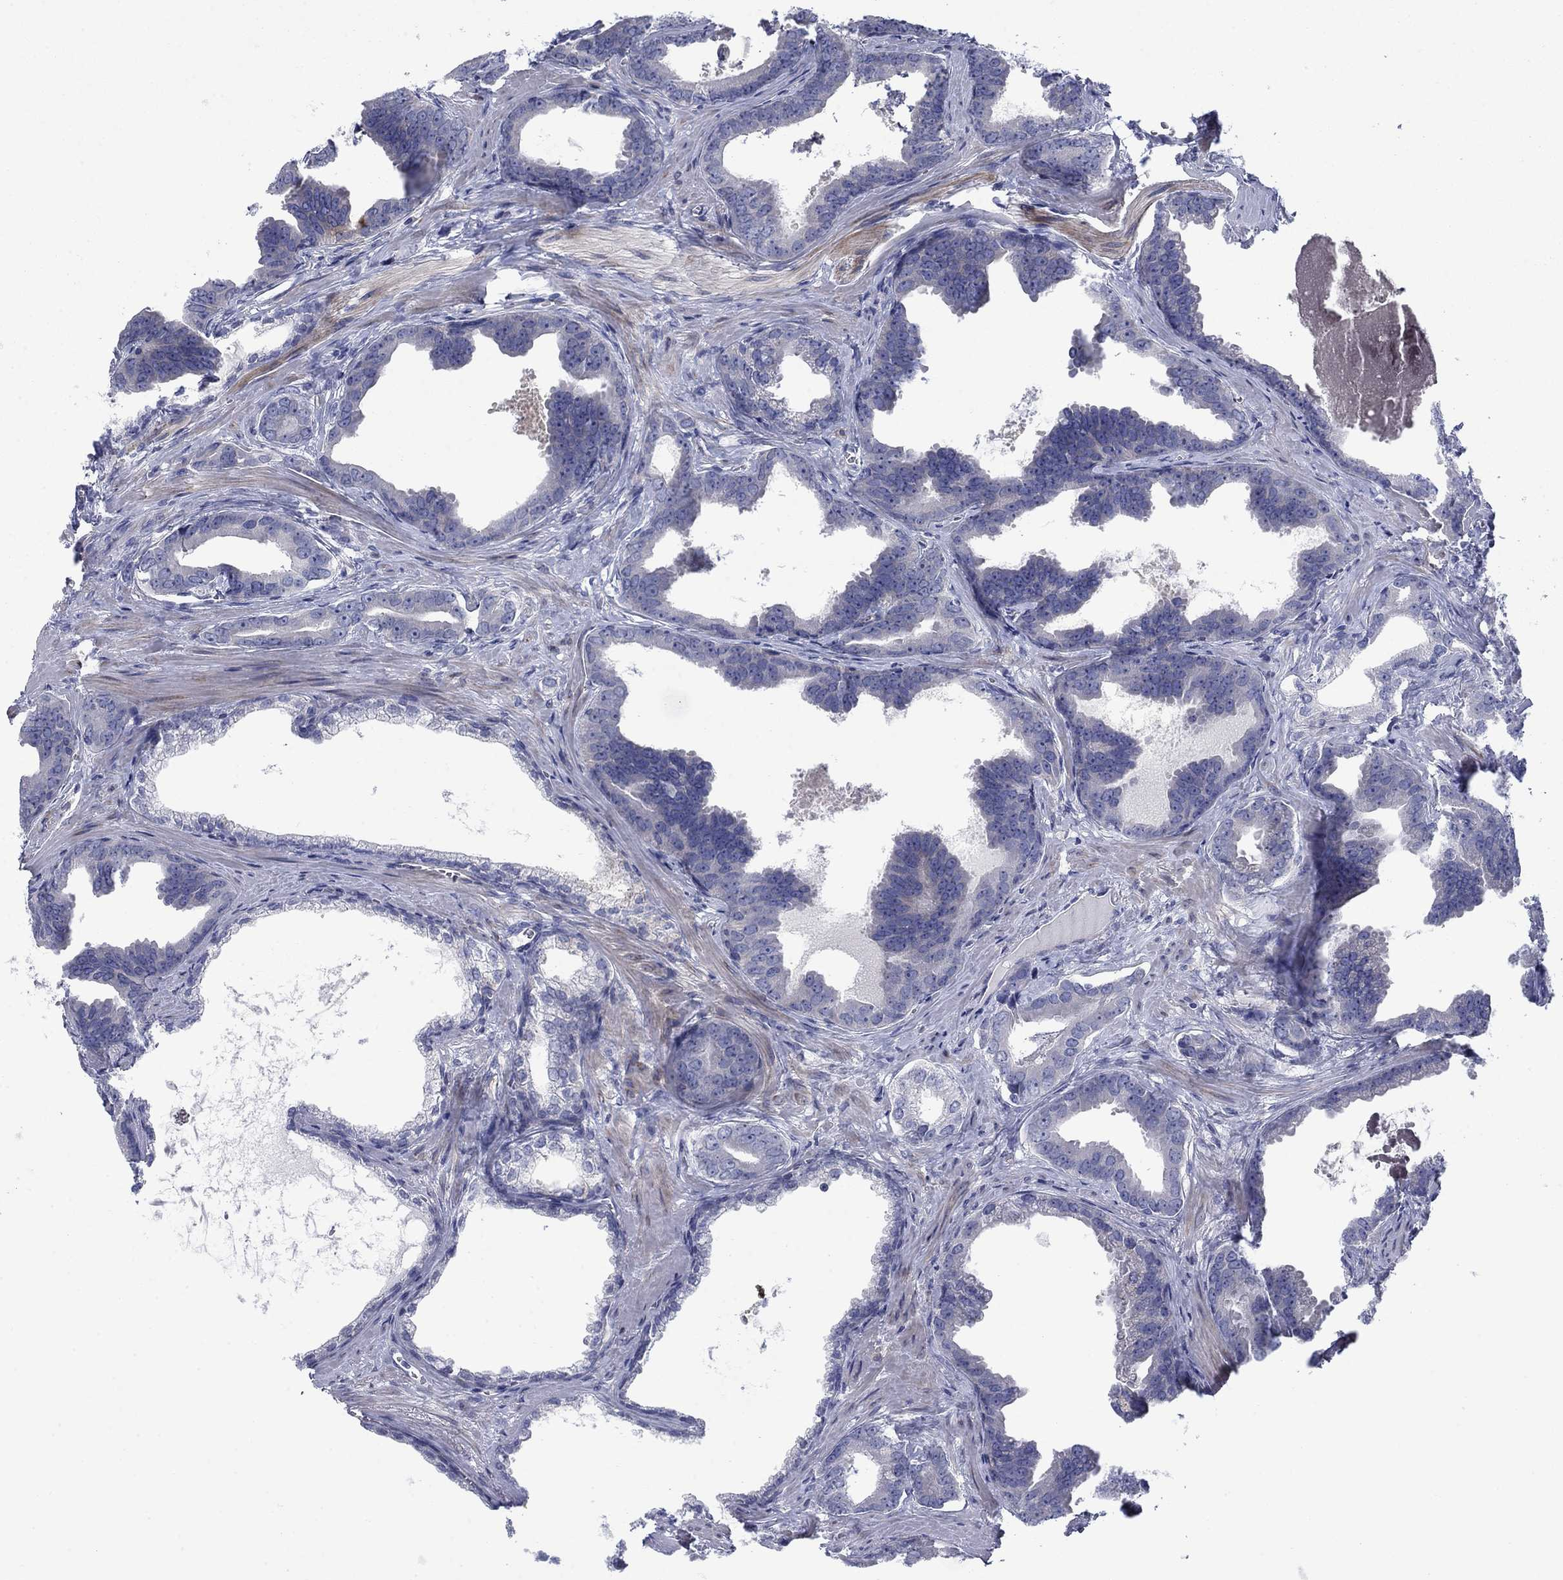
{"staining": {"intensity": "negative", "quantity": "none", "location": "none"}, "tissue": "prostate cancer", "cell_type": "Tumor cells", "image_type": "cancer", "snomed": [{"axis": "morphology", "description": "Adenocarcinoma, NOS"}, {"axis": "topography", "description": "Prostate"}], "caption": "Tumor cells show no significant expression in prostate cancer. (DAB (3,3'-diaminobenzidine) immunohistochemistry (IHC) visualized using brightfield microscopy, high magnification).", "gene": "FXR1", "patient": {"sex": "male", "age": 66}}